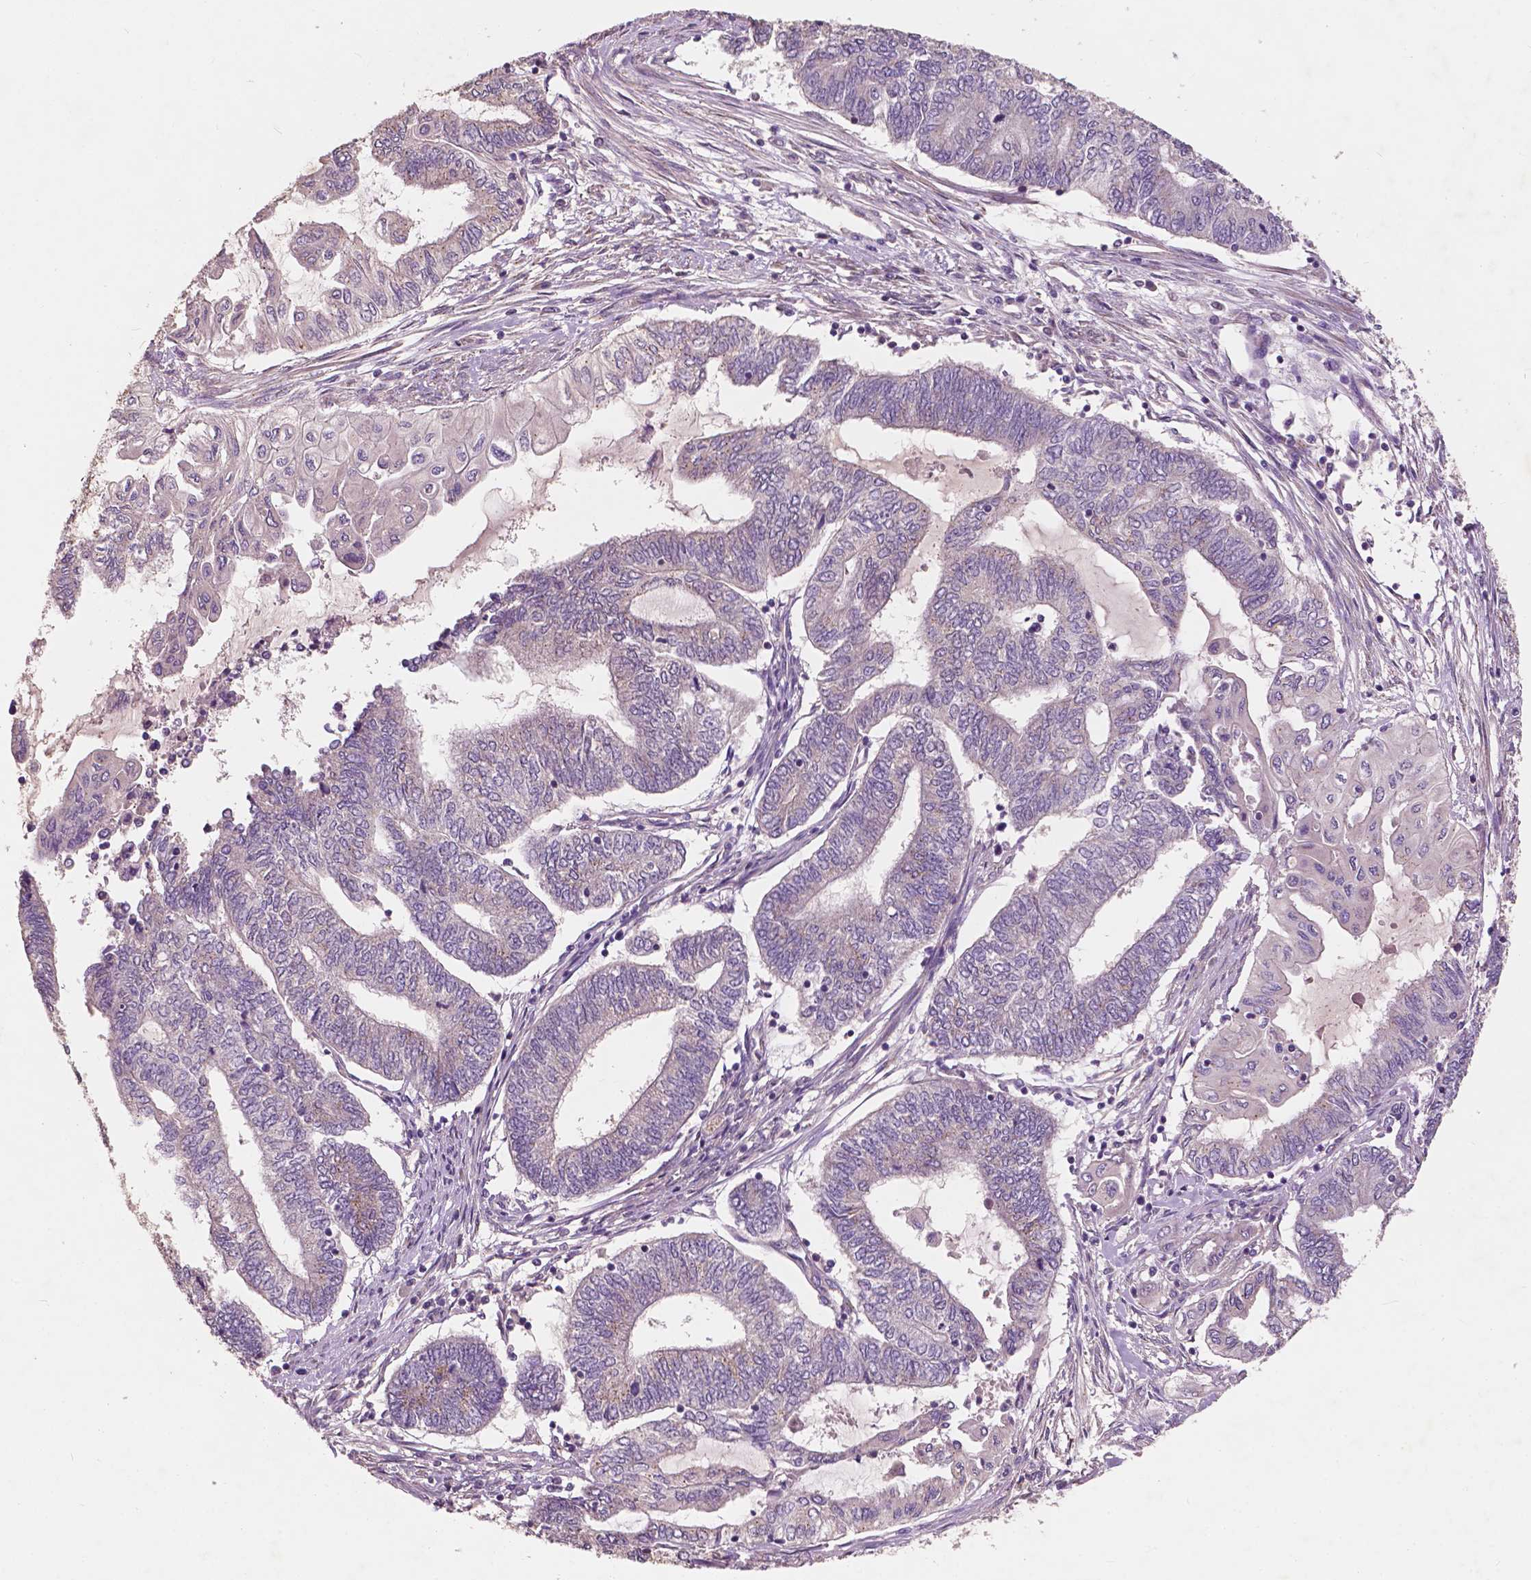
{"staining": {"intensity": "weak", "quantity": "<25%", "location": "cytoplasmic/membranous"}, "tissue": "endometrial cancer", "cell_type": "Tumor cells", "image_type": "cancer", "snomed": [{"axis": "morphology", "description": "Adenocarcinoma, NOS"}, {"axis": "topography", "description": "Uterus"}, {"axis": "topography", "description": "Endometrium"}], "caption": "Tumor cells are negative for brown protein staining in endometrial adenocarcinoma.", "gene": "CHPT1", "patient": {"sex": "female", "age": 70}}